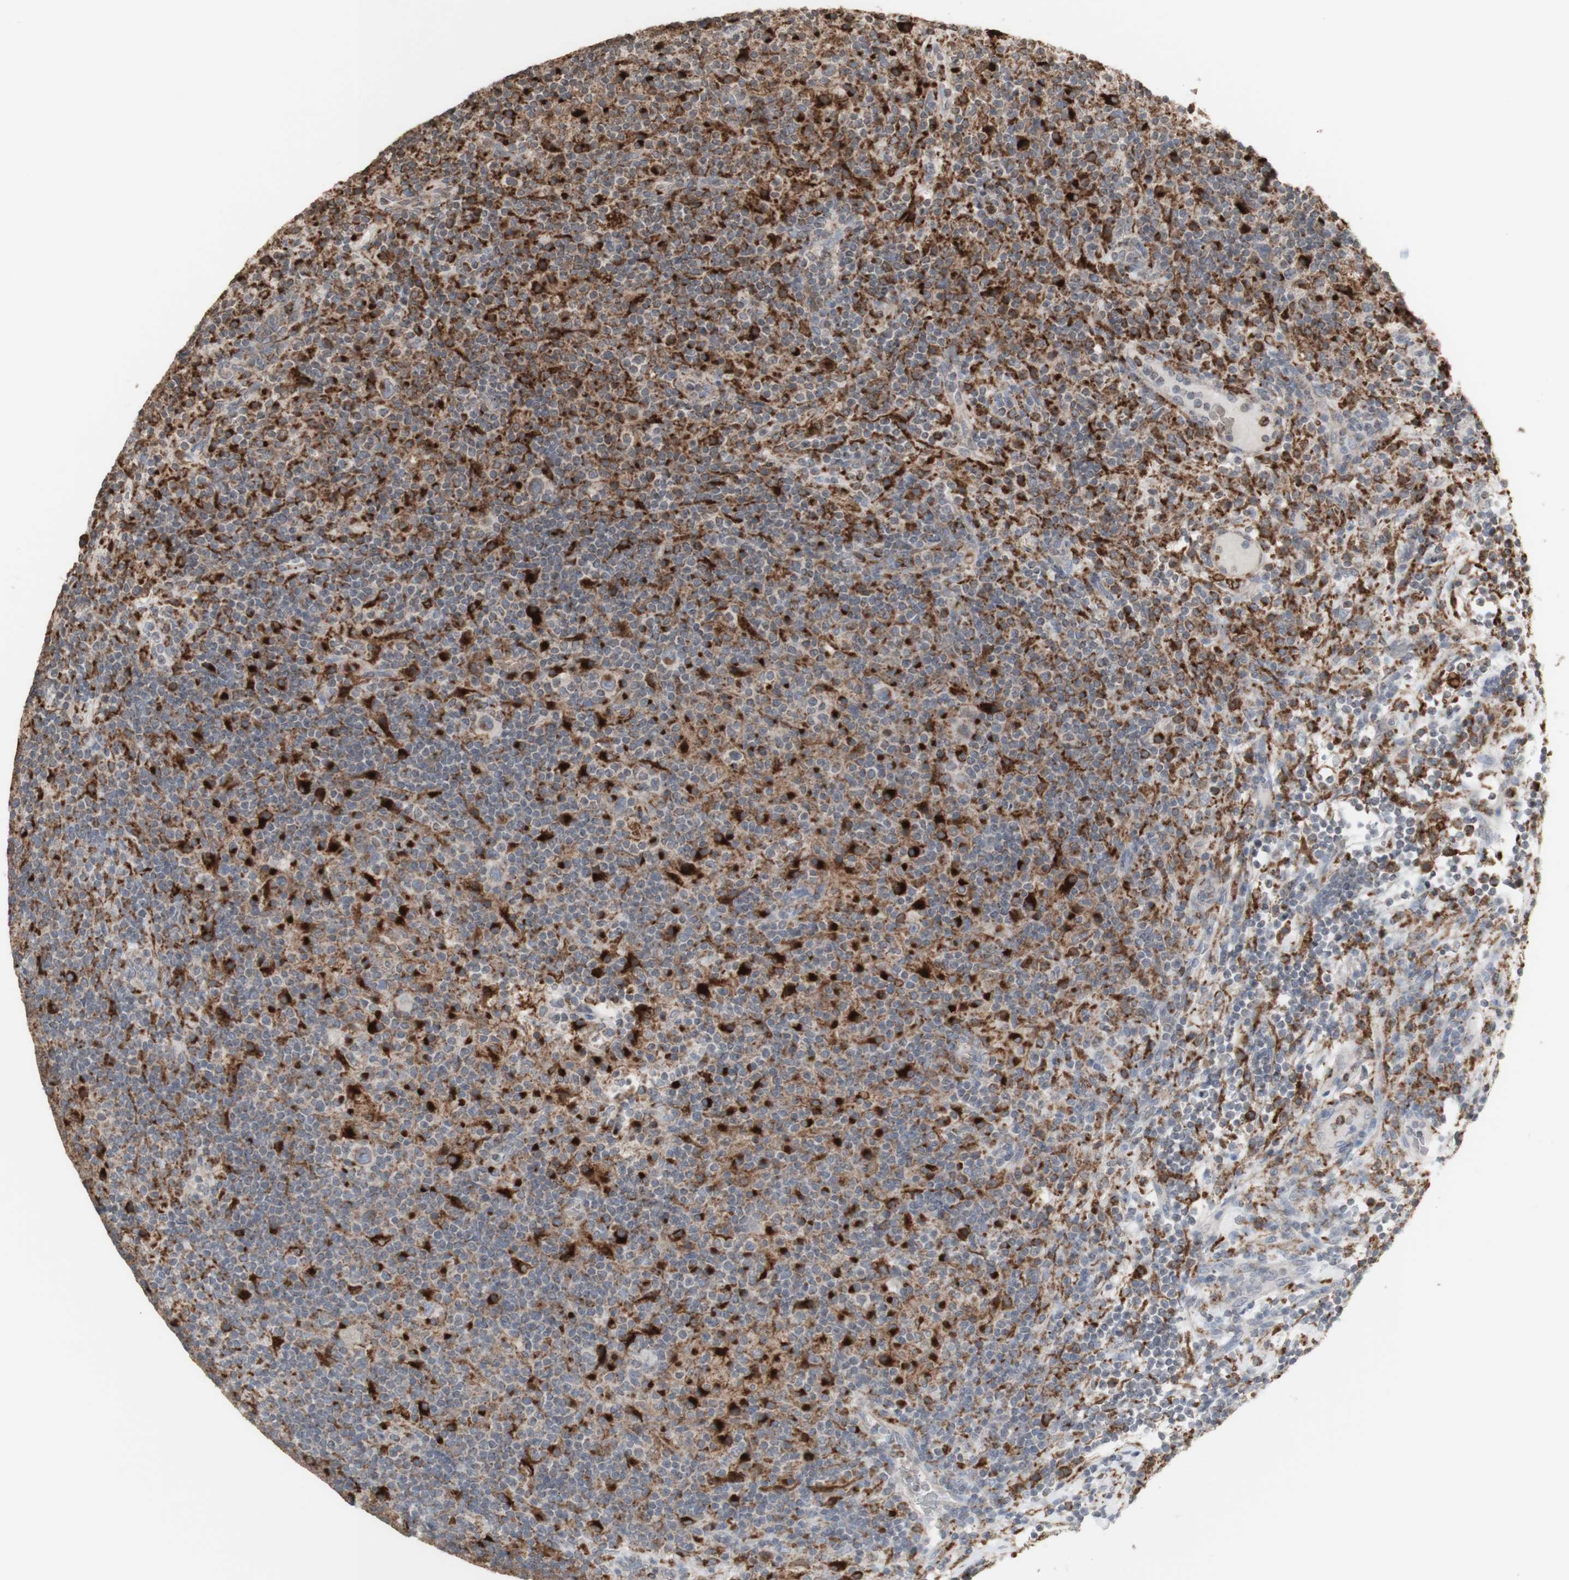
{"staining": {"intensity": "negative", "quantity": "none", "location": "none"}, "tissue": "lymphoma", "cell_type": "Tumor cells", "image_type": "cancer", "snomed": [{"axis": "morphology", "description": "Hodgkin's disease, NOS"}, {"axis": "topography", "description": "Lymph node"}], "caption": "There is no significant positivity in tumor cells of Hodgkin's disease. Brightfield microscopy of immunohistochemistry stained with DAB (brown) and hematoxylin (blue), captured at high magnification.", "gene": "ATP6V1E1", "patient": {"sex": "male", "age": 70}}